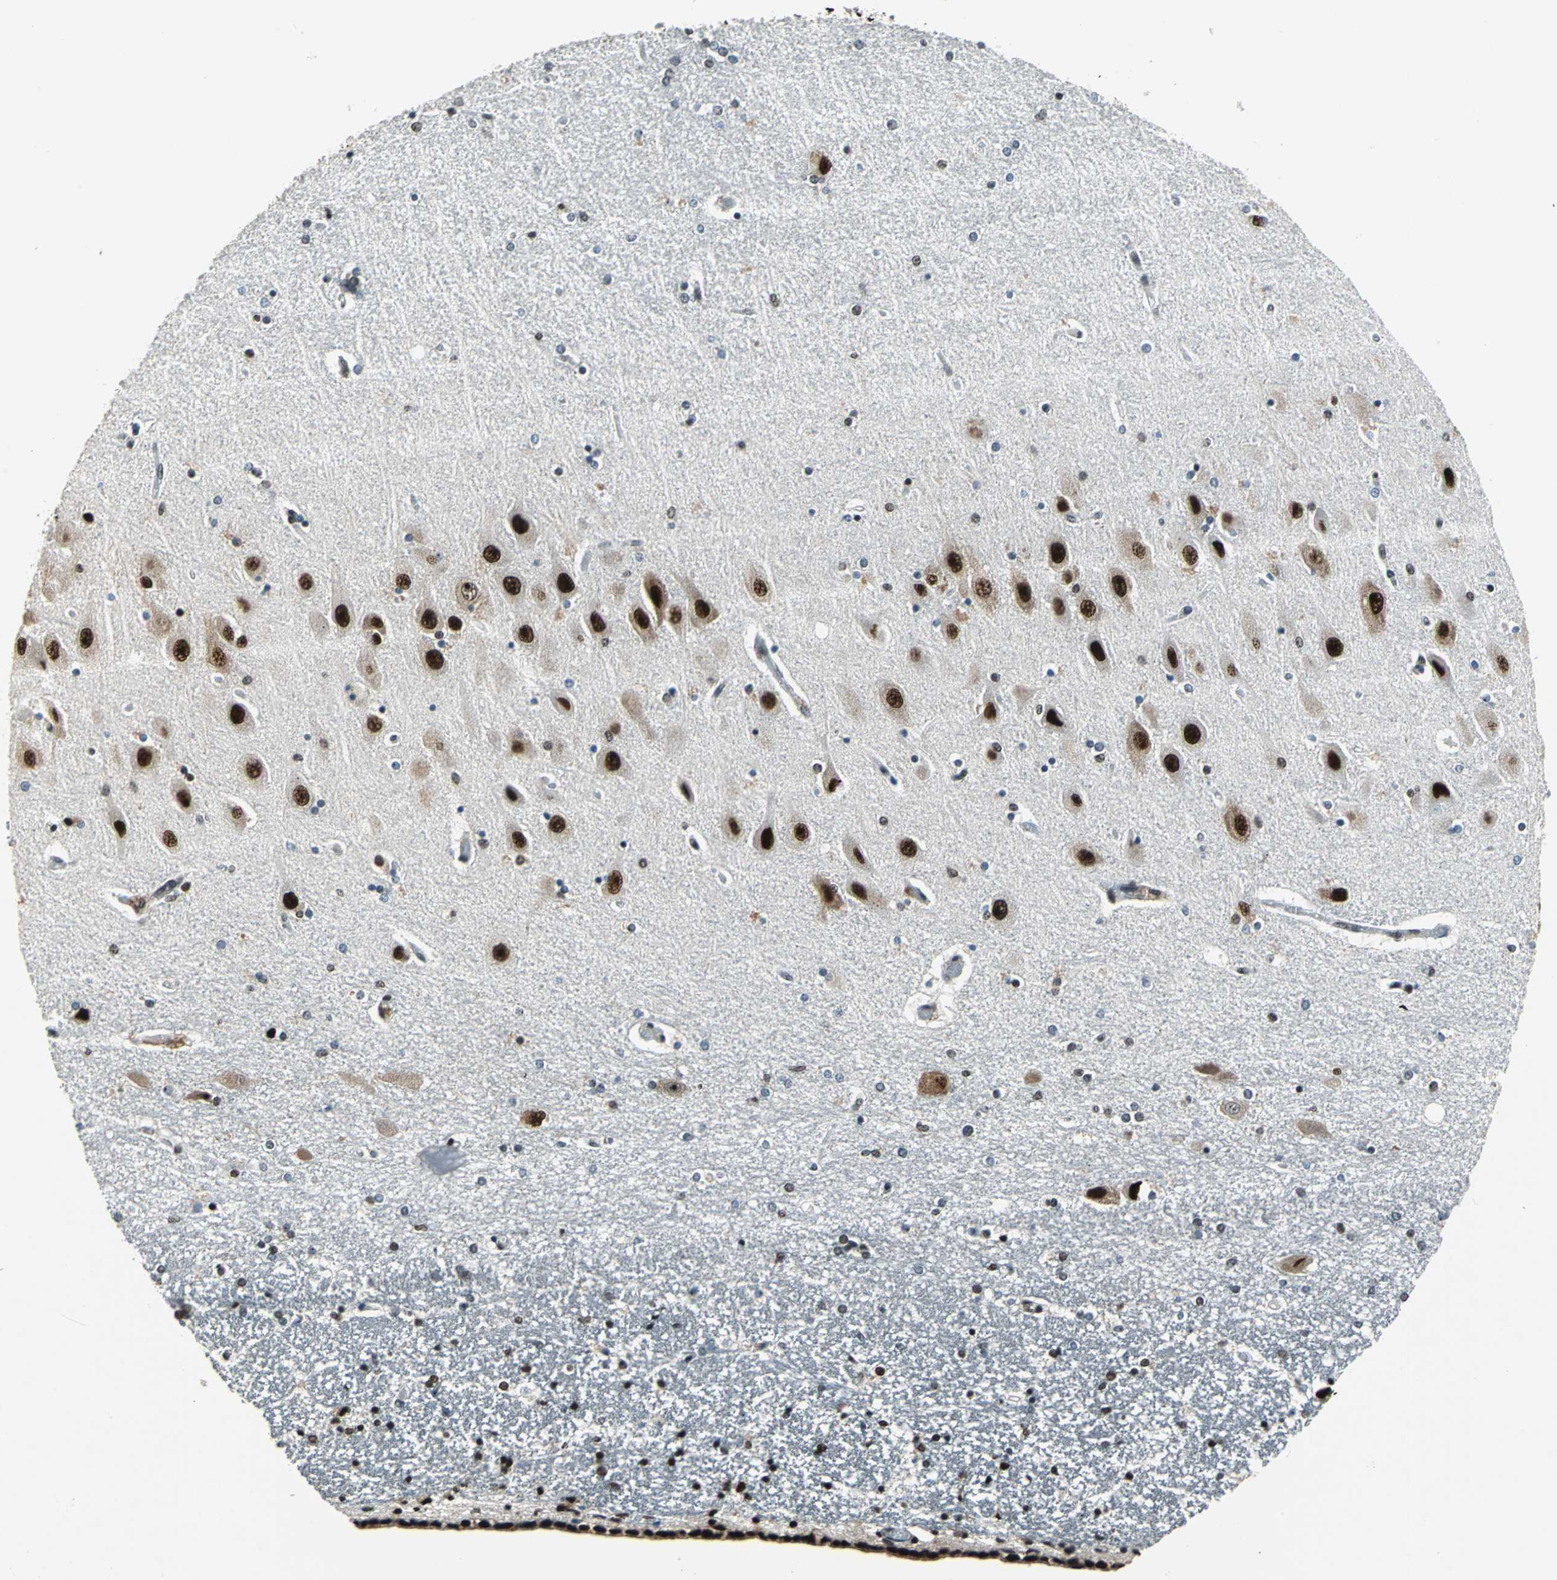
{"staining": {"intensity": "moderate", "quantity": ">75%", "location": "nuclear"}, "tissue": "hippocampus", "cell_type": "Glial cells", "image_type": "normal", "snomed": [{"axis": "morphology", "description": "Normal tissue, NOS"}, {"axis": "topography", "description": "Hippocampus"}], "caption": "The image shows immunohistochemical staining of unremarkable hippocampus. There is moderate nuclear expression is appreciated in about >75% of glial cells.", "gene": "BCLAF1", "patient": {"sex": "female", "age": 54}}